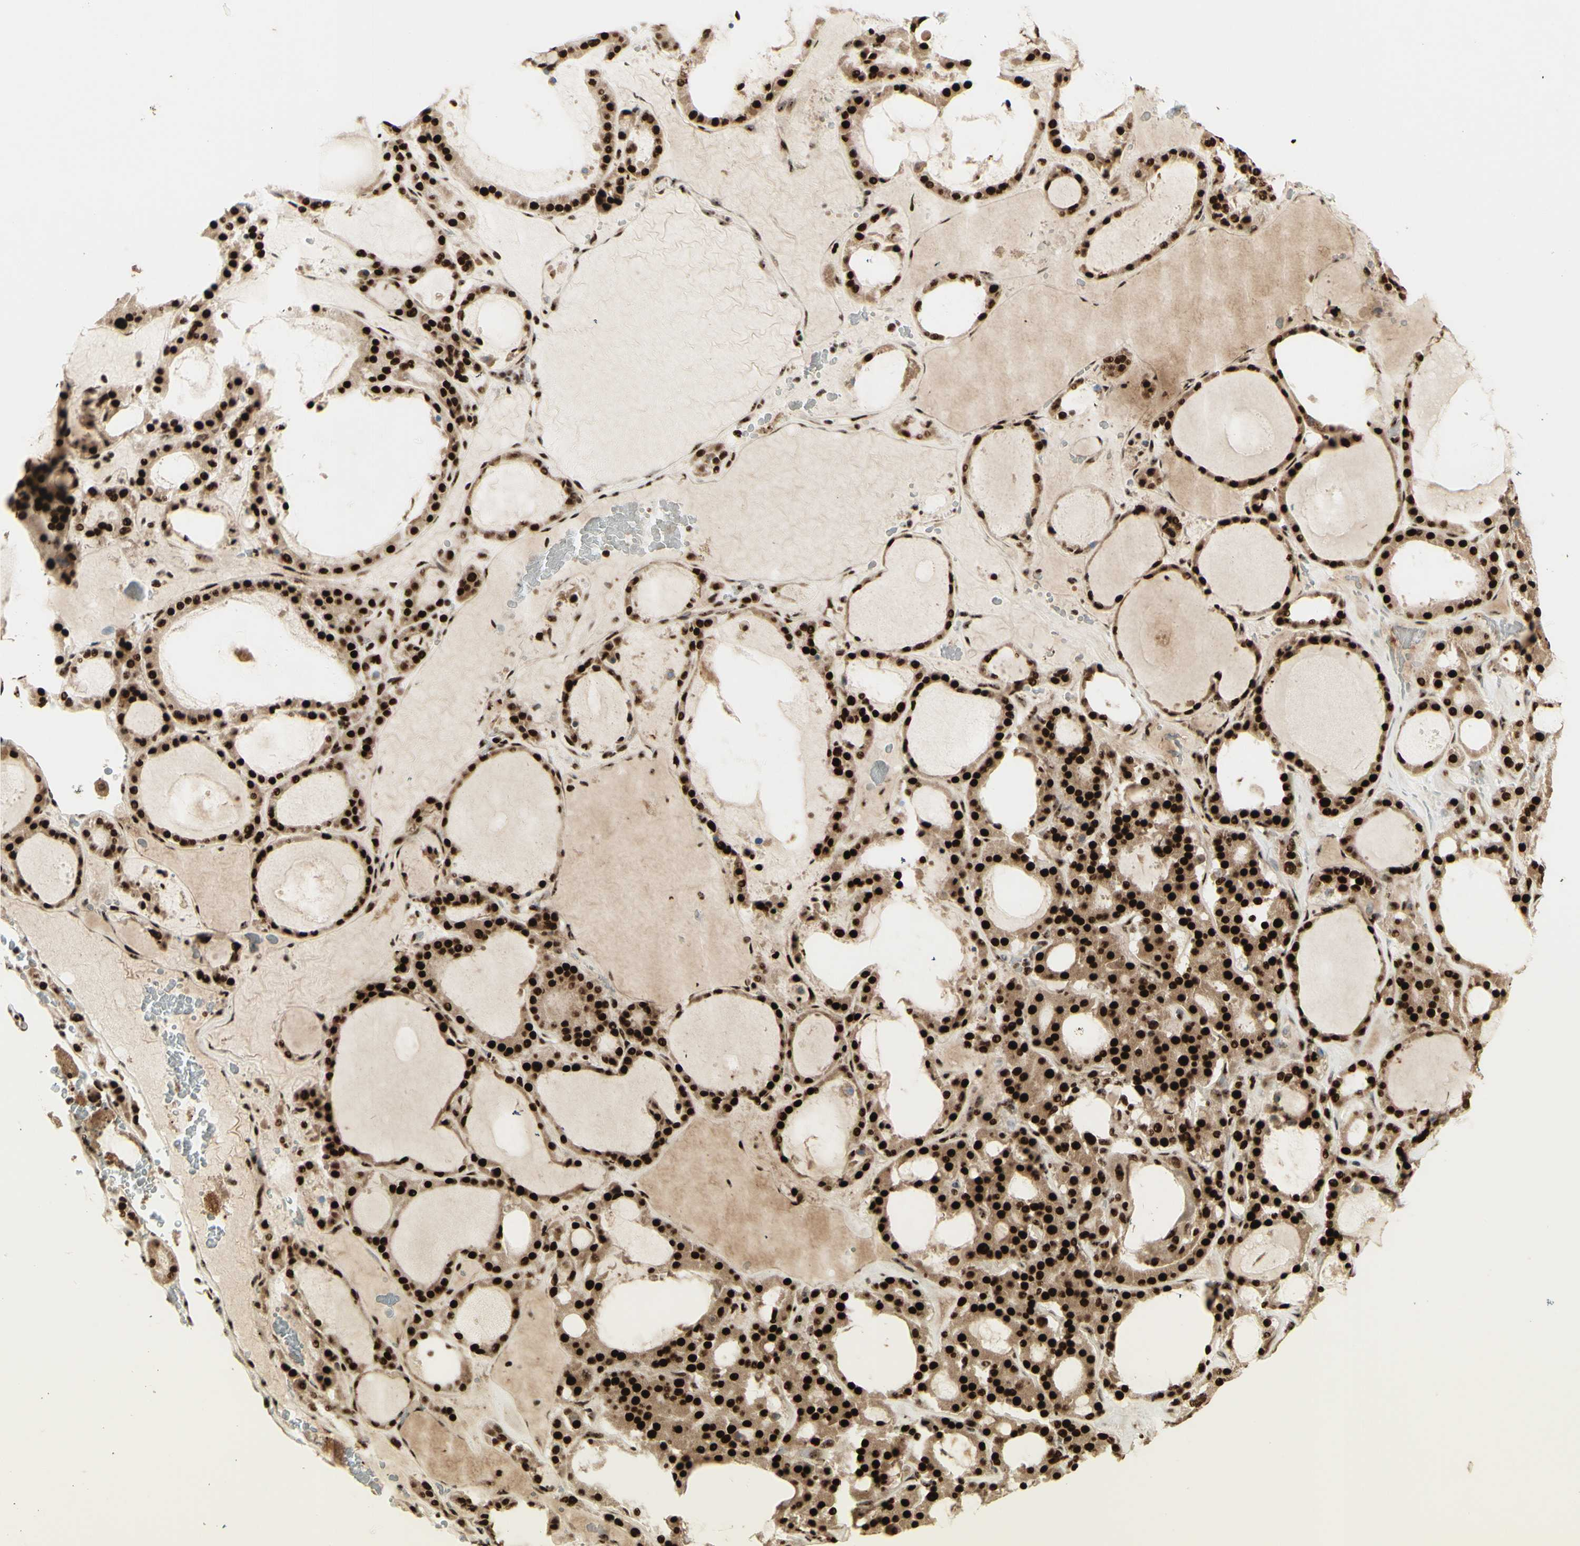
{"staining": {"intensity": "strong", "quantity": ">75%", "location": "cytoplasmic/membranous,nuclear"}, "tissue": "thyroid gland", "cell_type": "Glandular cells", "image_type": "normal", "snomed": [{"axis": "morphology", "description": "Normal tissue, NOS"}, {"axis": "morphology", "description": "Carcinoma, NOS"}, {"axis": "topography", "description": "Thyroid gland"}], "caption": "Immunohistochemistry (IHC) staining of unremarkable thyroid gland, which demonstrates high levels of strong cytoplasmic/membranous,nuclear positivity in approximately >75% of glandular cells indicating strong cytoplasmic/membranous,nuclear protein staining. The staining was performed using DAB (brown) for protein detection and nuclei were counterstained in hematoxylin (blue).", "gene": "DHX9", "patient": {"sex": "female", "age": 86}}